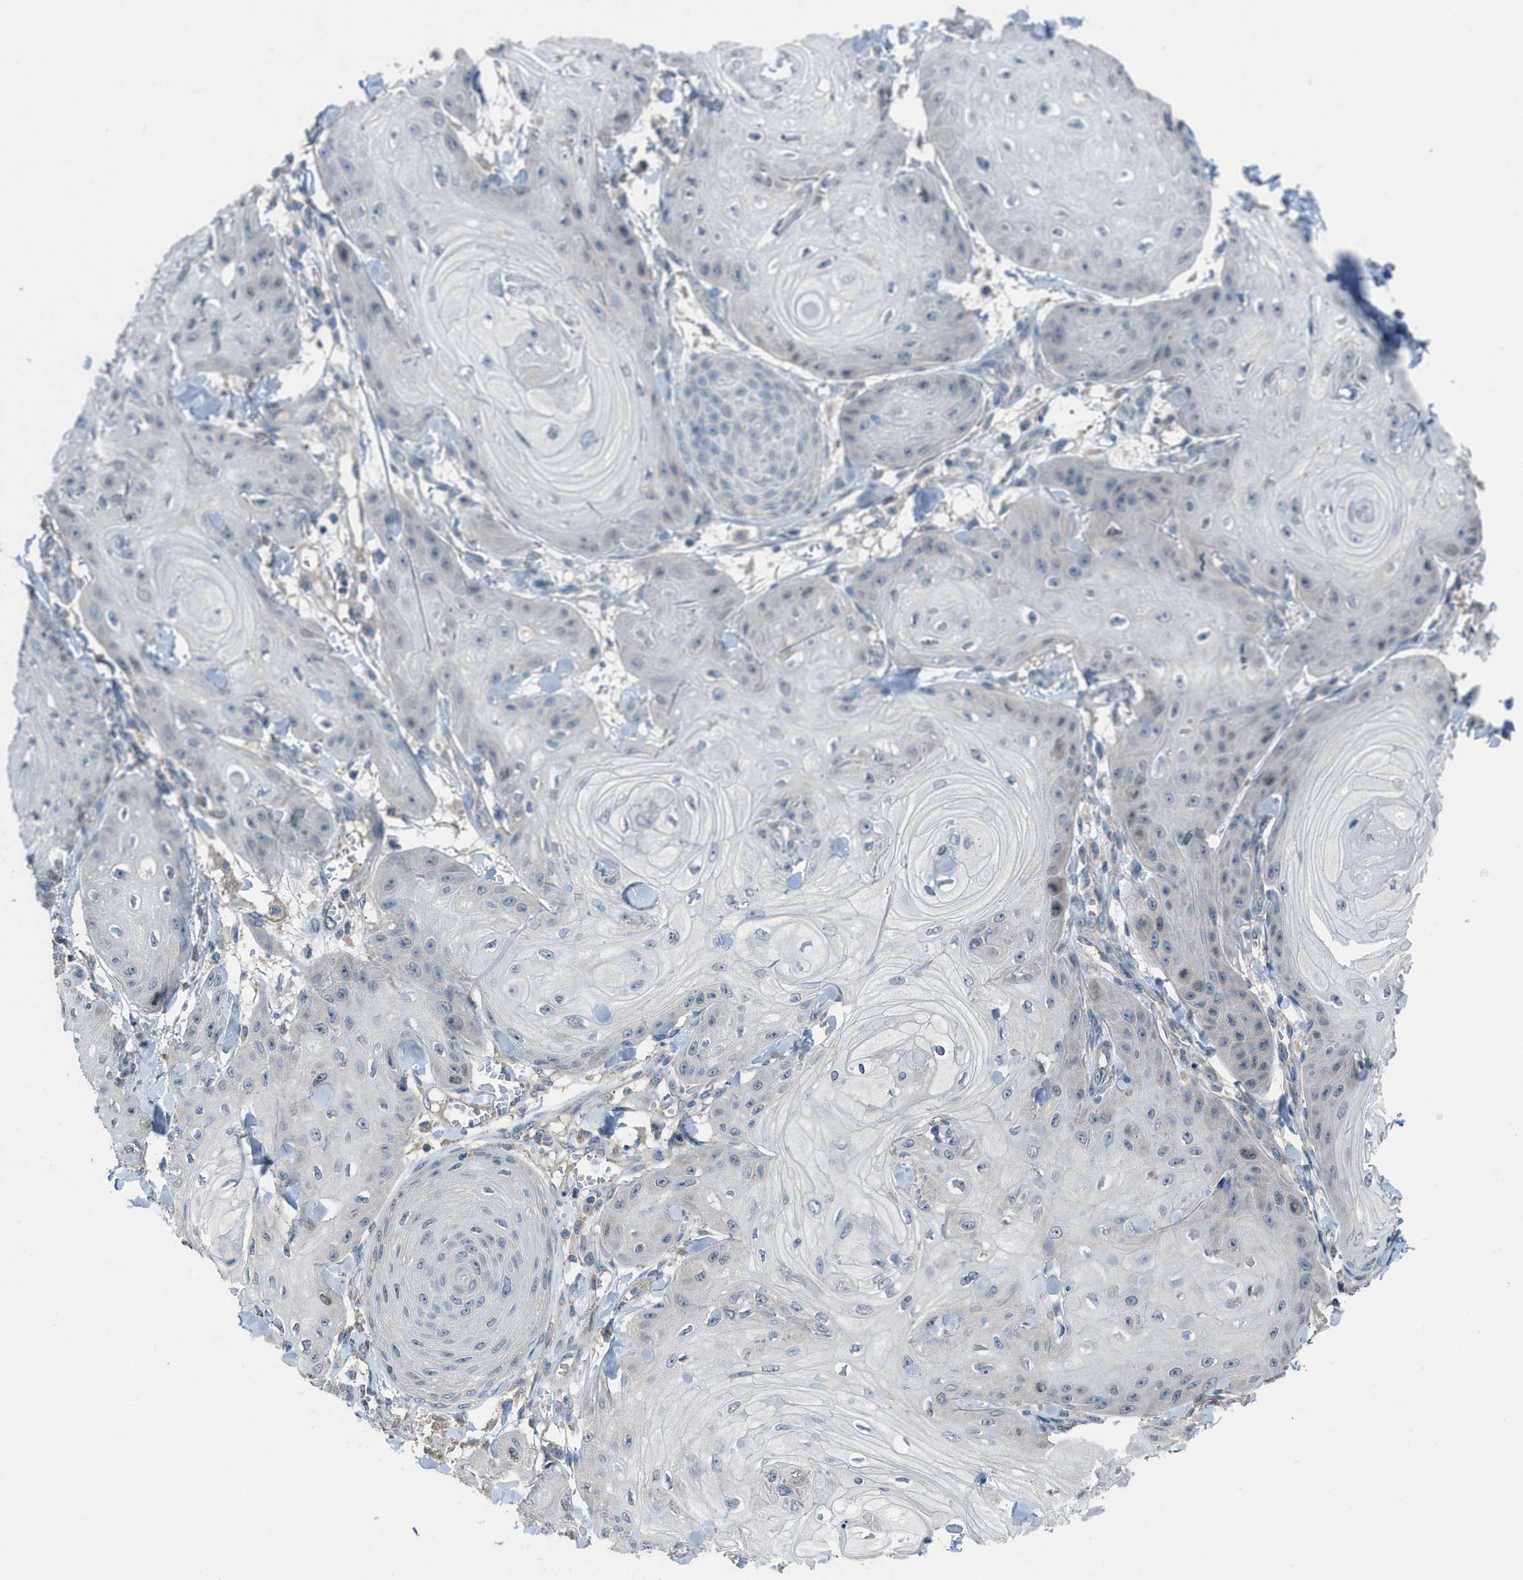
{"staining": {"intensity": "weak", "quantity": "<25%", "location": "nuclear"}, "tissue": "skin cancer", "cell_type": "Tumor cells", "image_type": "cancer", "snomed": [{"axis": "morphology", "description": "Squamous cell carcinoma, NOS"}, {"axis": "topography", "description": "Skin"}], "caption": "Immunohistochemistry (IHC) of squamous cell carcinoma (skin) demonstrates no expression in tumor cells.", "gene": "MIS18A", "patient": {"sex": "male", "age": 74}}